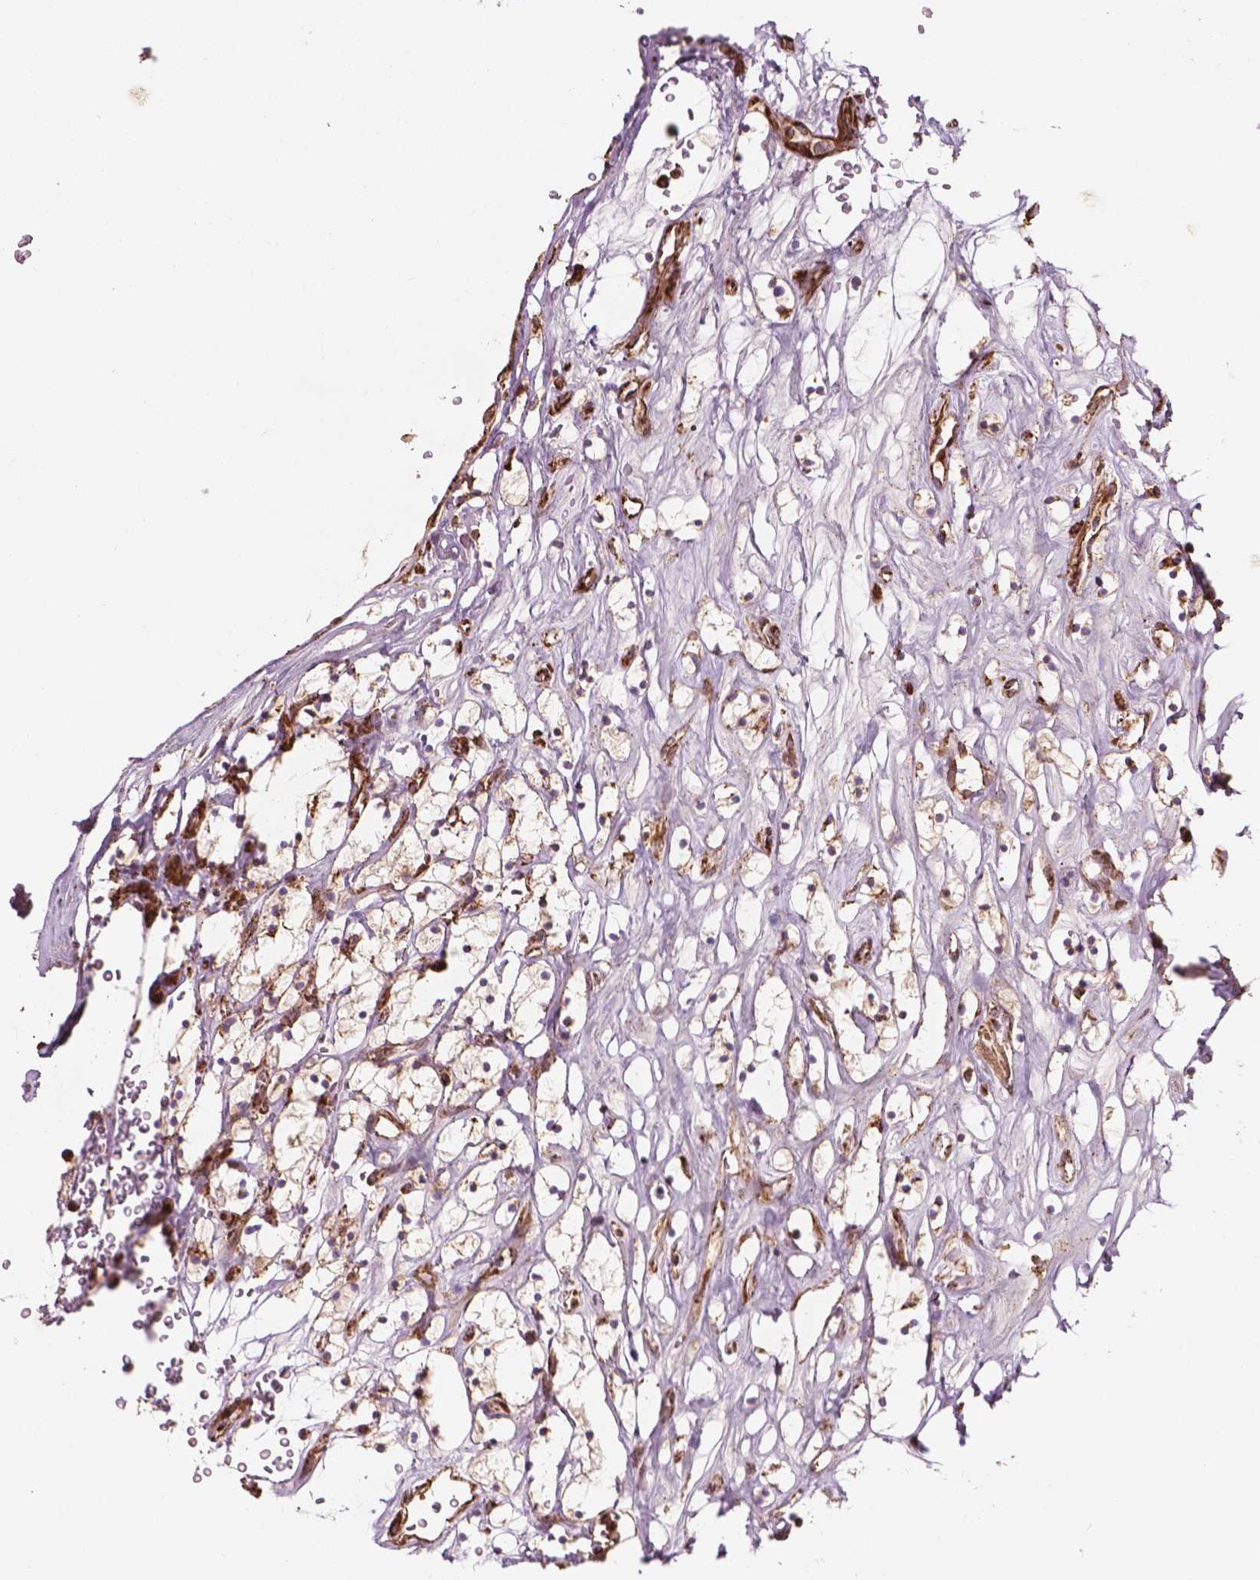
{"staining": {"intensity": "weak", "quantity": ">75%", "location": "cytoplasmic/membranous"}, "tissue": "renal cancer", "cell_type": "Tumor cells", "image_type": "cancer", "snomed": [{"axis": "morphology", "description": "Adenocarcinoma, NOS"}, {"axis": "topography", "description": "Kidney"}], "caption": "Immunohistochemistry micrograph of human renal adenocarcinoma stained for a protein (brown), which exhibits low levels of weak cytoplasmic/membranous positivity in approximately >75% of tumor cells.", "gene": "HS3ST3A1", "patient": {"sex": "female", "age": 64}}